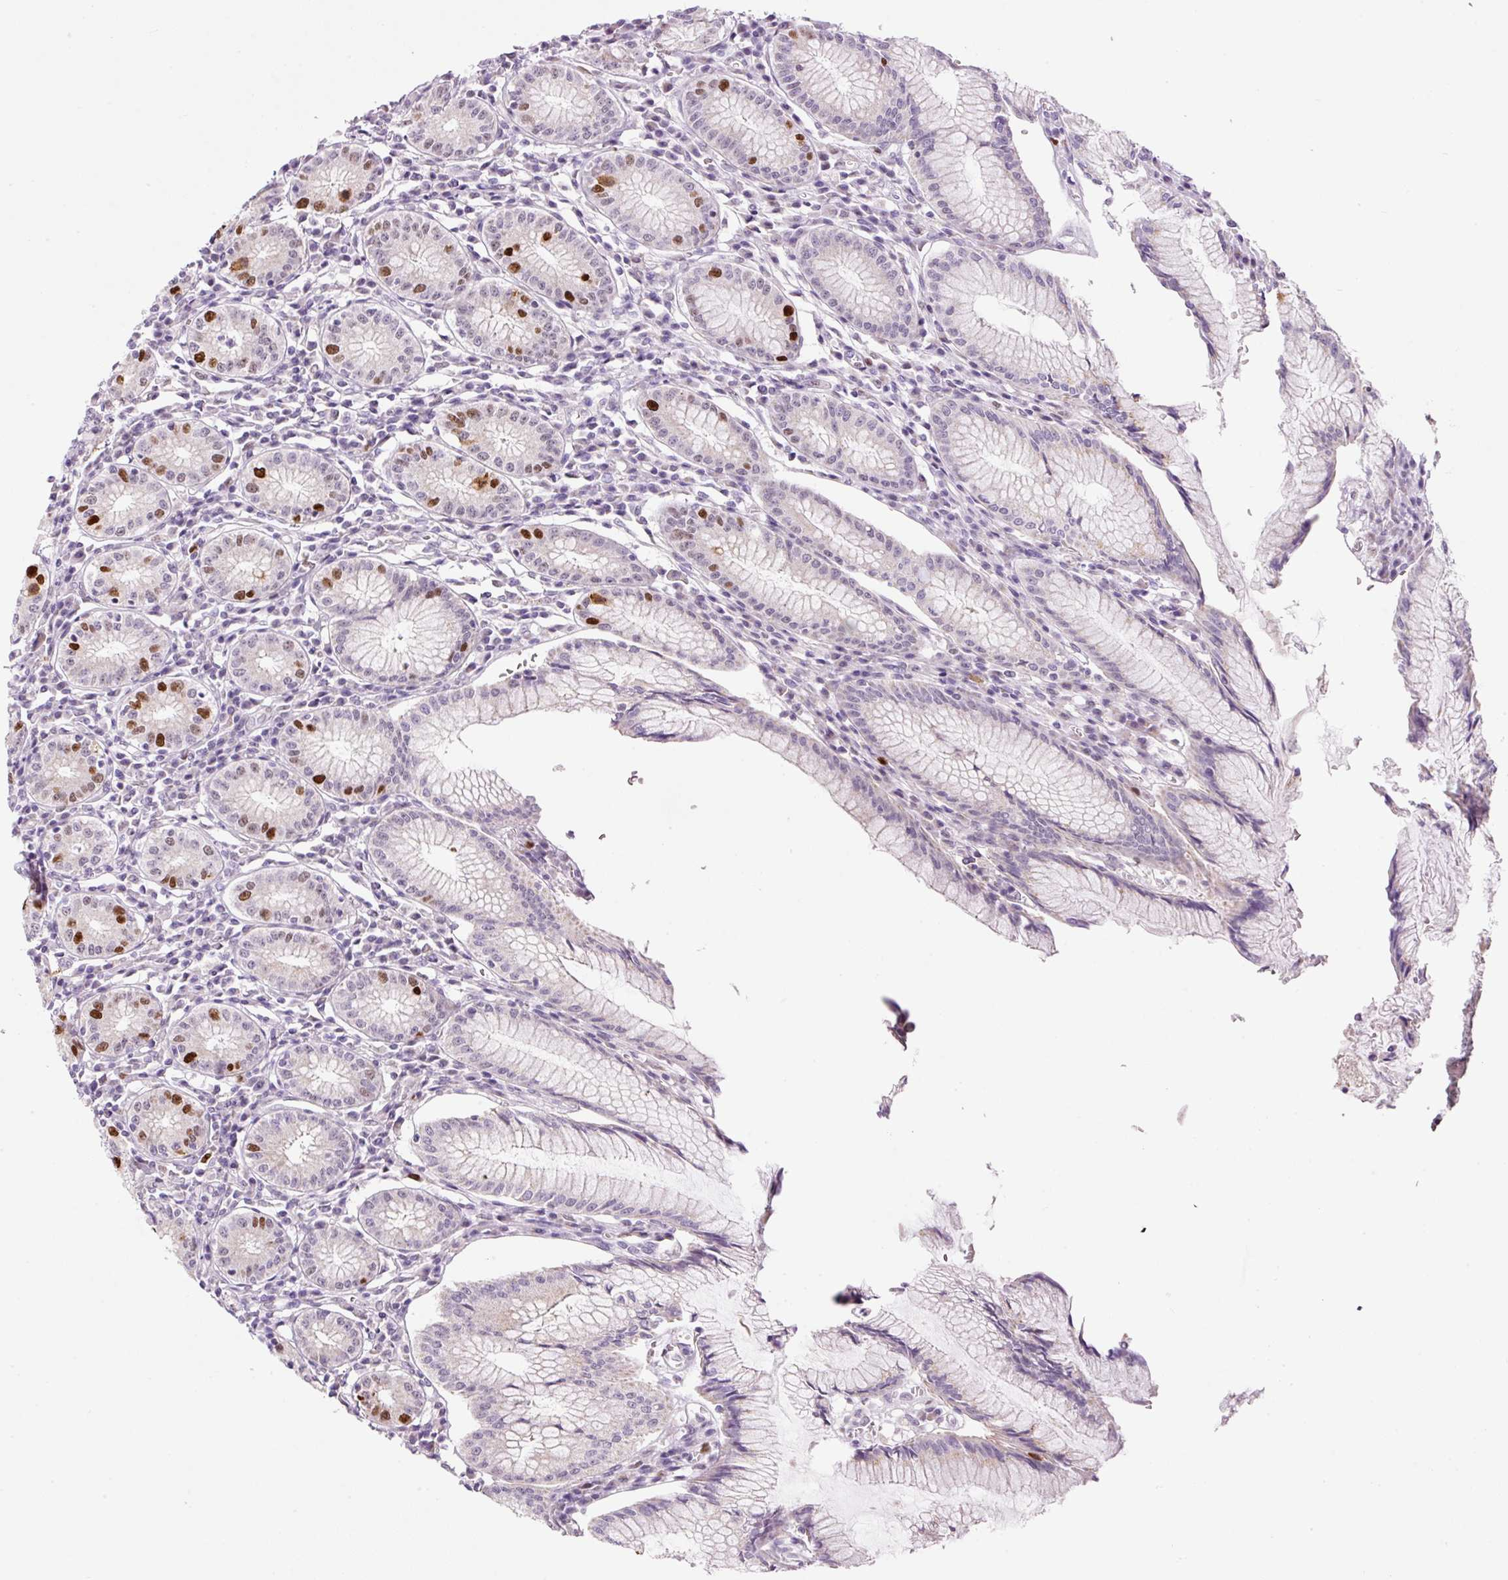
{"staining": {"intensity": "moderate", "quantity": "25%-75%", "location": "cytoplasmic/membranous"}, "tissue": "stomach", "cell_type": "Glandular cells", "image_type": "normal", "snomed": [{"axis": "morphology", "description": "Normal tissue, NOS"}, {"axis": "topography", "description": "Stomach"}], "caption": "Normal stomach was stained to show a protein in brown. There is medium levels of moderate cytoplasmic/membranous expression in approximately 25%-75% of glandular cells.", "gene": "KPNA2", "patient": {"sex": "male", "age": 55}}